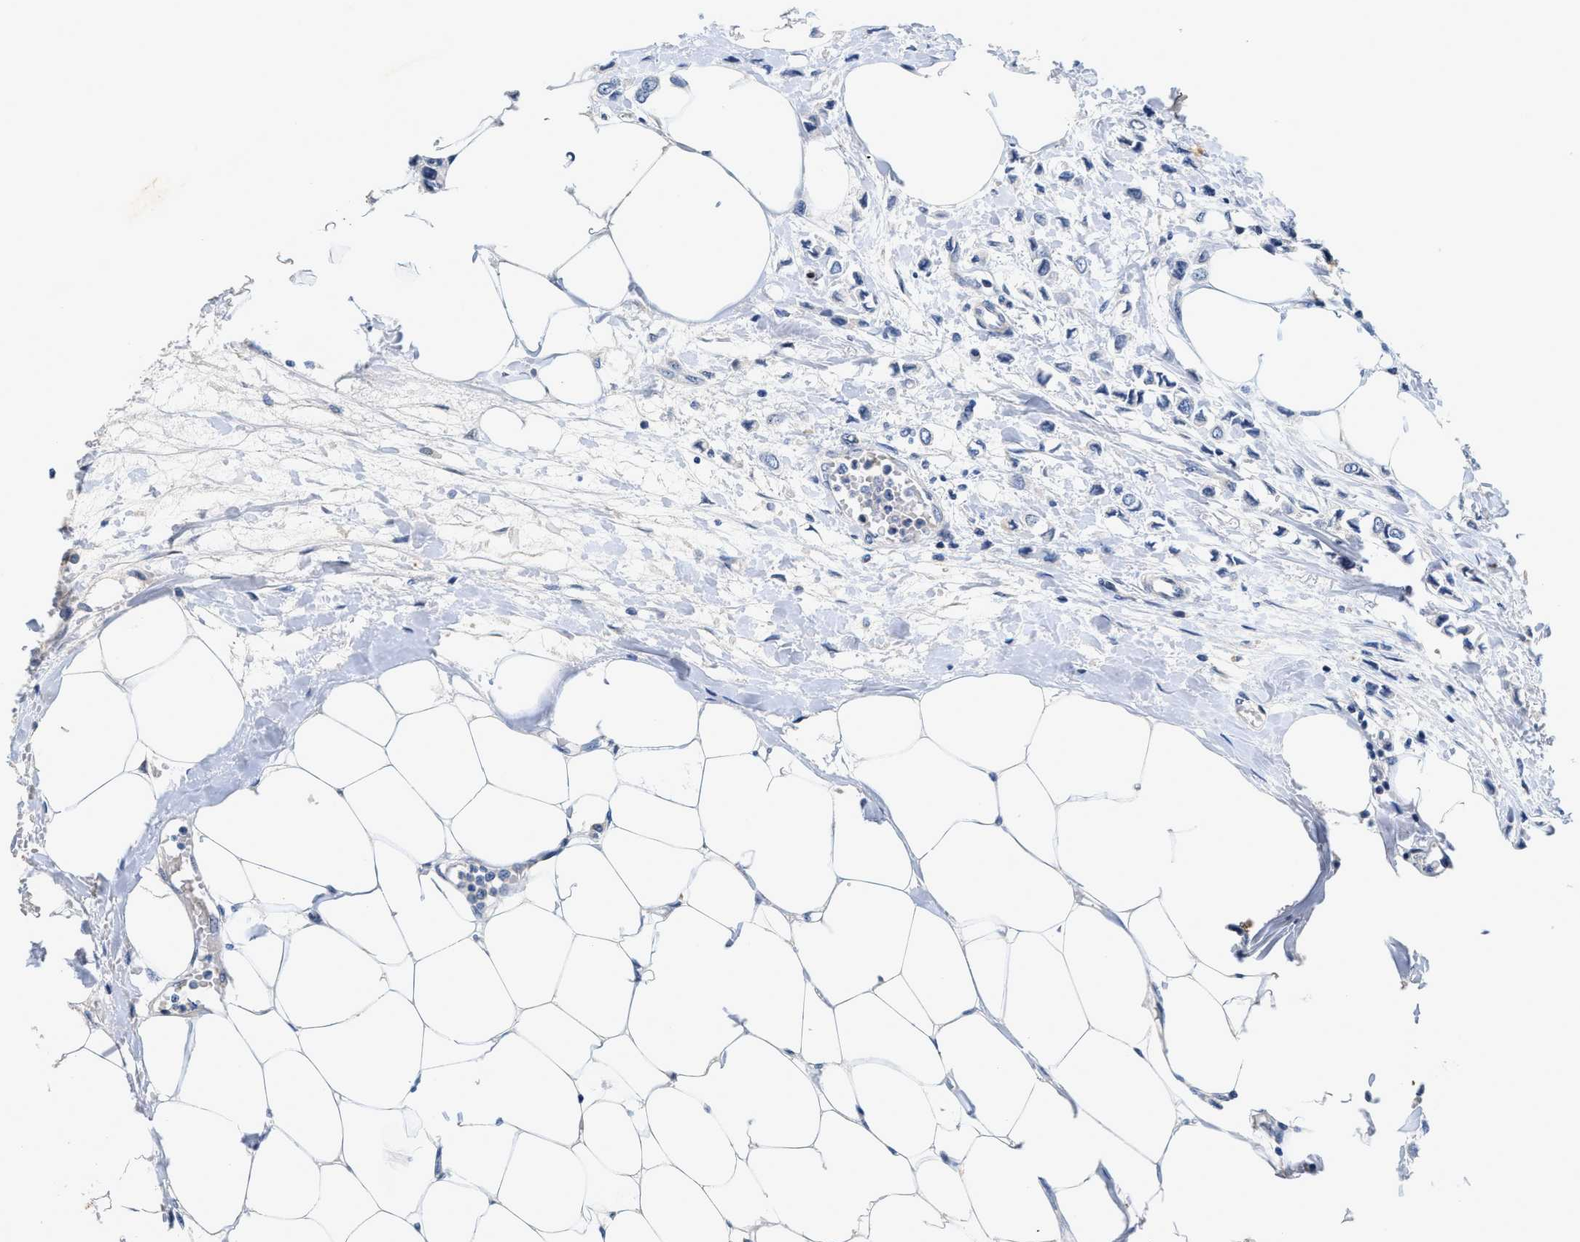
{"staining": {"intensity": "negative", "quantity": "none", "location": "none"}, "tissue": "breast cancer", "cell_type": "Tumor cells", "image_type": "cancer", "snomed": [{"axis": "morphology", "description": "Lobular carcinoma"}, {"axis": "topography", "description": "Breast"}], "caption": "An immunohistochemistry micrograph of breast cancer (lobular carcinoma) is shown. There is no staining in tumor cells of breast cancer (lobular carcinoma). Nuclei are stained in blue.", "gene": "VIP", "patient": {"sex": "female", "age": 51}}